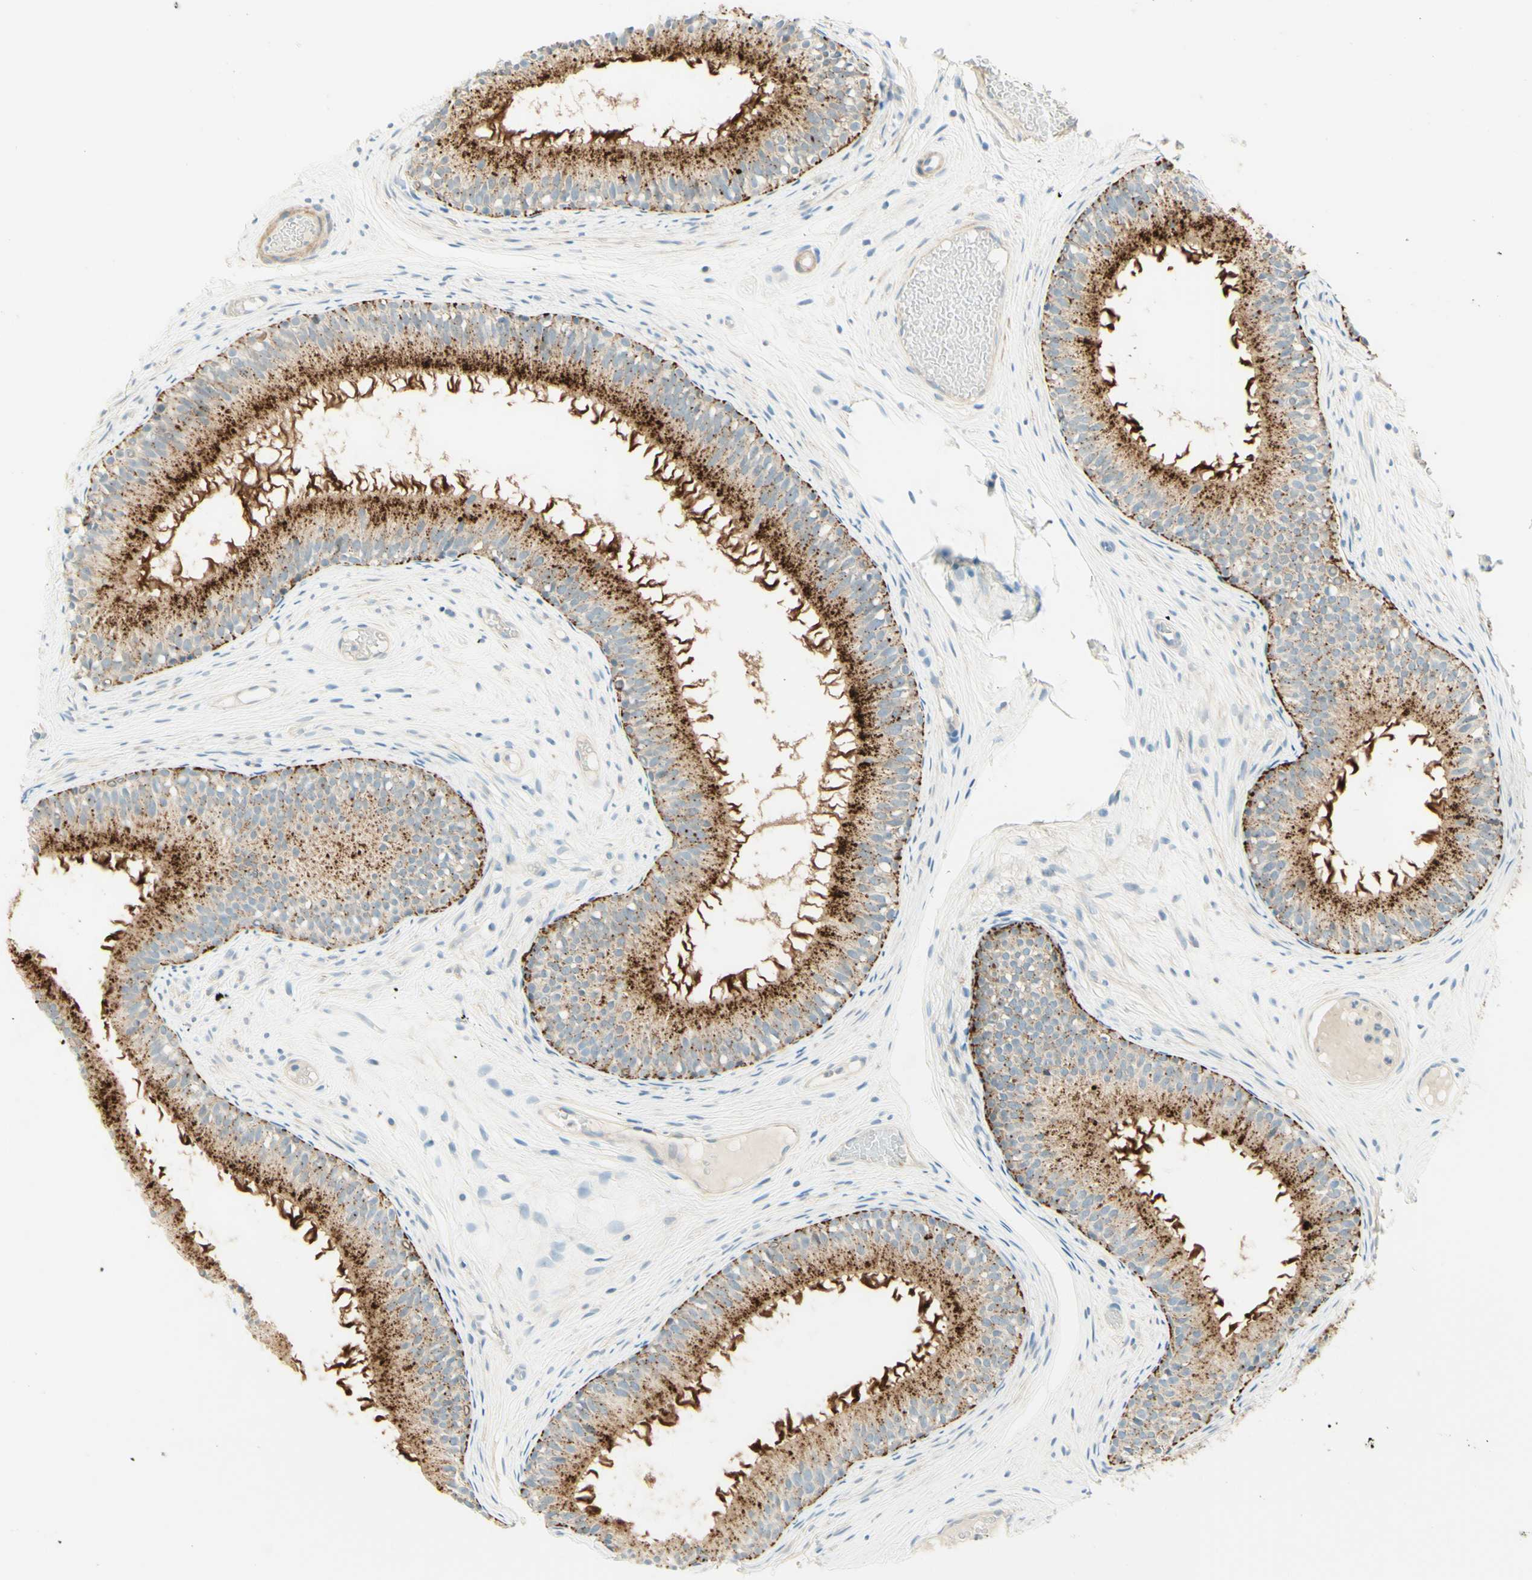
{"staining": {"intensity": "strong", "quantity": ">75%", "location": "cytoplasmic/membranous"}, "tissue": "epididymis", "cell_type": "Glandular cells", "image_type": "normal", "snomed": [{"axis": "morphology", "description": "Normal tissue, NOS"}, {"axis": "morphology", "description": "Atrophy, NOS"}, {"axis": "topography", "description": "Testis"}, {"axis": "topography", "description": "Epididymis"}], "caption": "IHC (DAB) staining of normal epididymis demonstrates strong cytoplasmic/membranous protein staining in approximately >75% of glandular cells. The staining is performed using DAB (3,3'-diaminobenzidine) brown chromogen to label protein expression. The nuclei are counter-stained blue using hematoxylin.", "gene": "PROM1", "patient": {"sex": "male", "age": 18}}